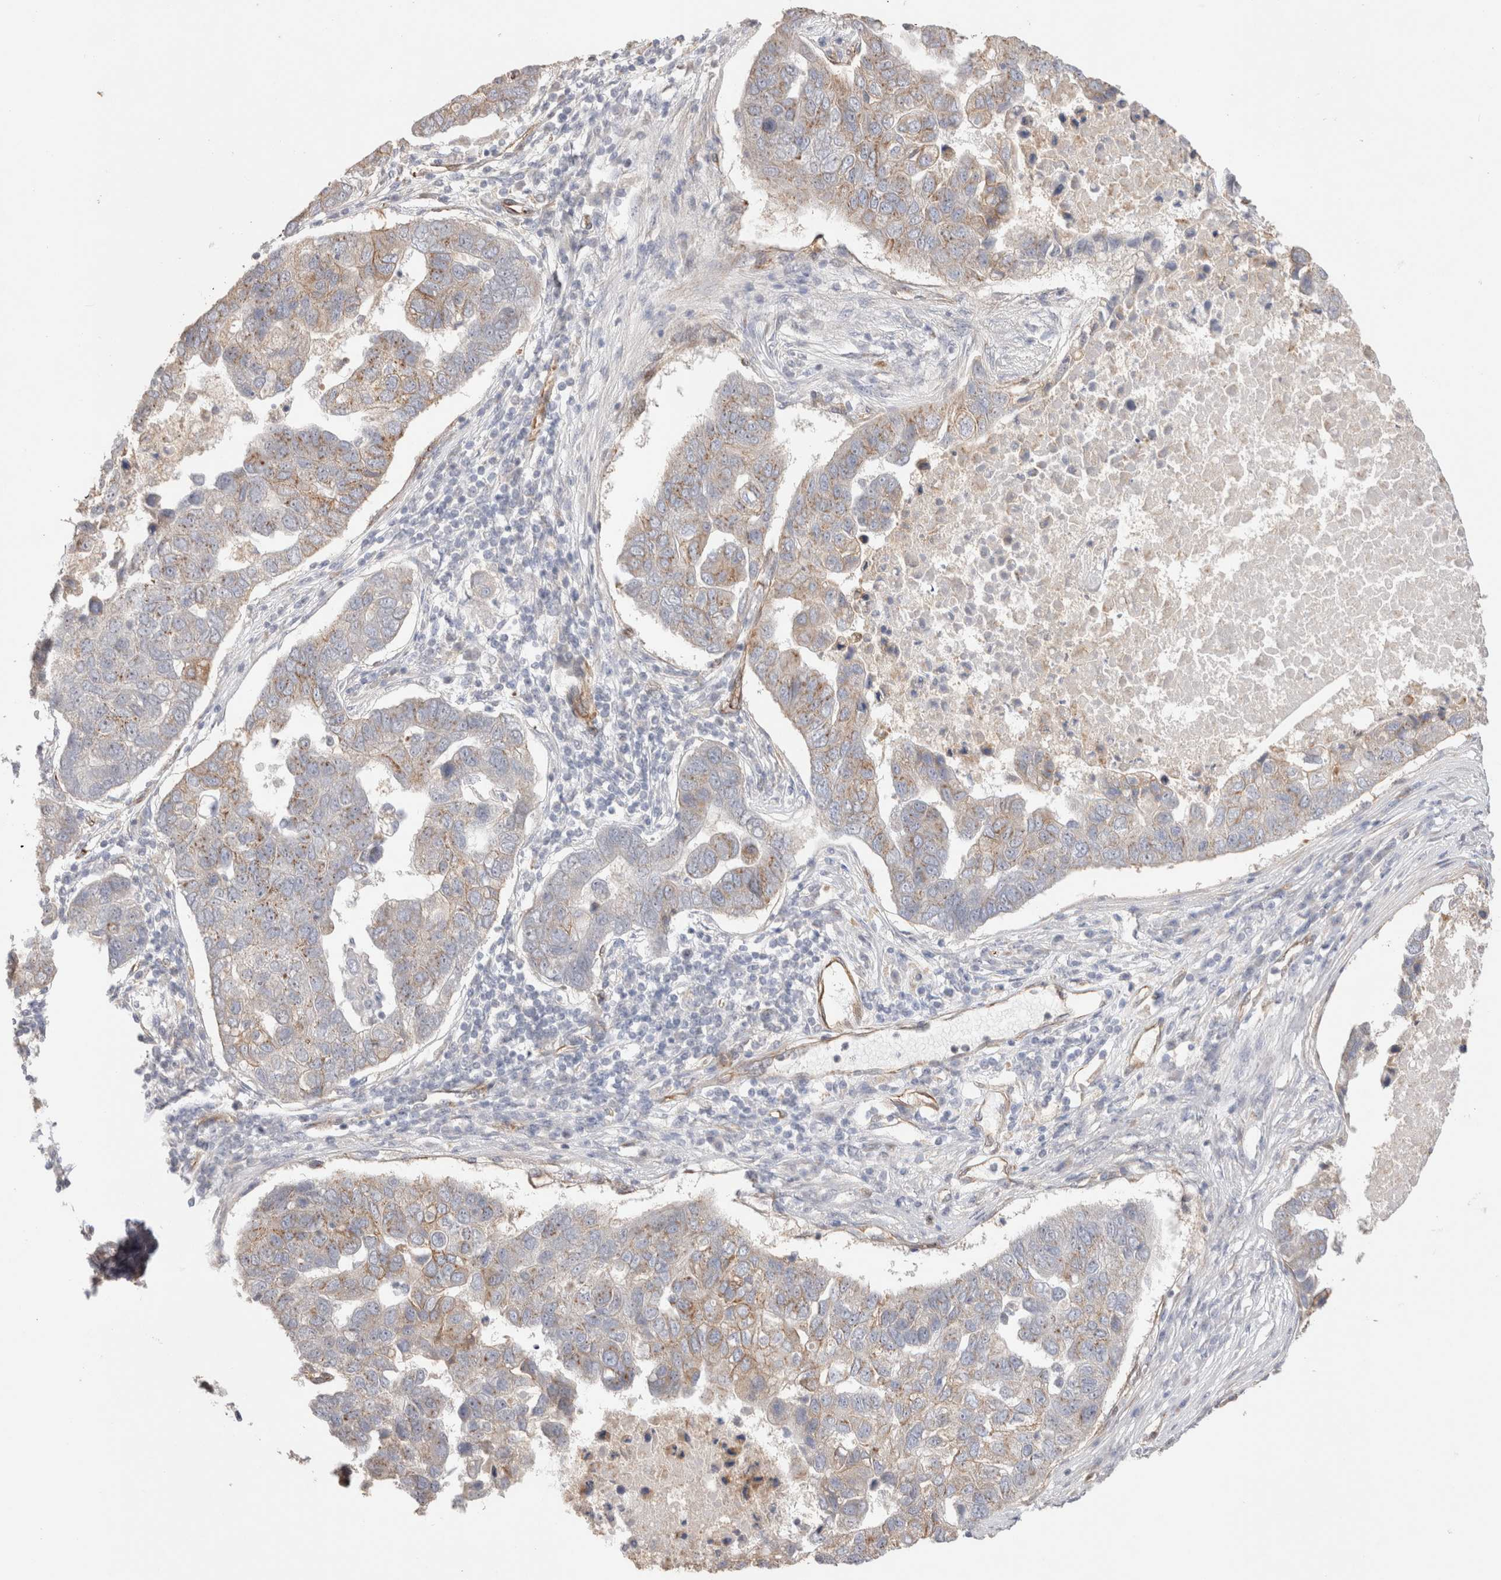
{"staining": {"intensity": "moderate", "quantity": "25%-75%", "location": "cytoplasmic/membranous"}, "tissue": "pancreatic cancer", "cell_type": "Tumor cells", "image_type": "cancer", "snomed": [{"axis": "morphology", "description": "Adenocarcinoma, NOS"}, {"axis": "topography", "description": "Pancreas"}], "caption": "Immunohistochemistry histopathology image of human adenocarcinoma (pancreatic) stained for a protein (brown), which reveals medium levels of moderate cytoplasmic/membranous expression in approximately 25%-75% of tumor cells.", "gene": "CAAP1", "patient": {"sex": "female", "age": 61}}